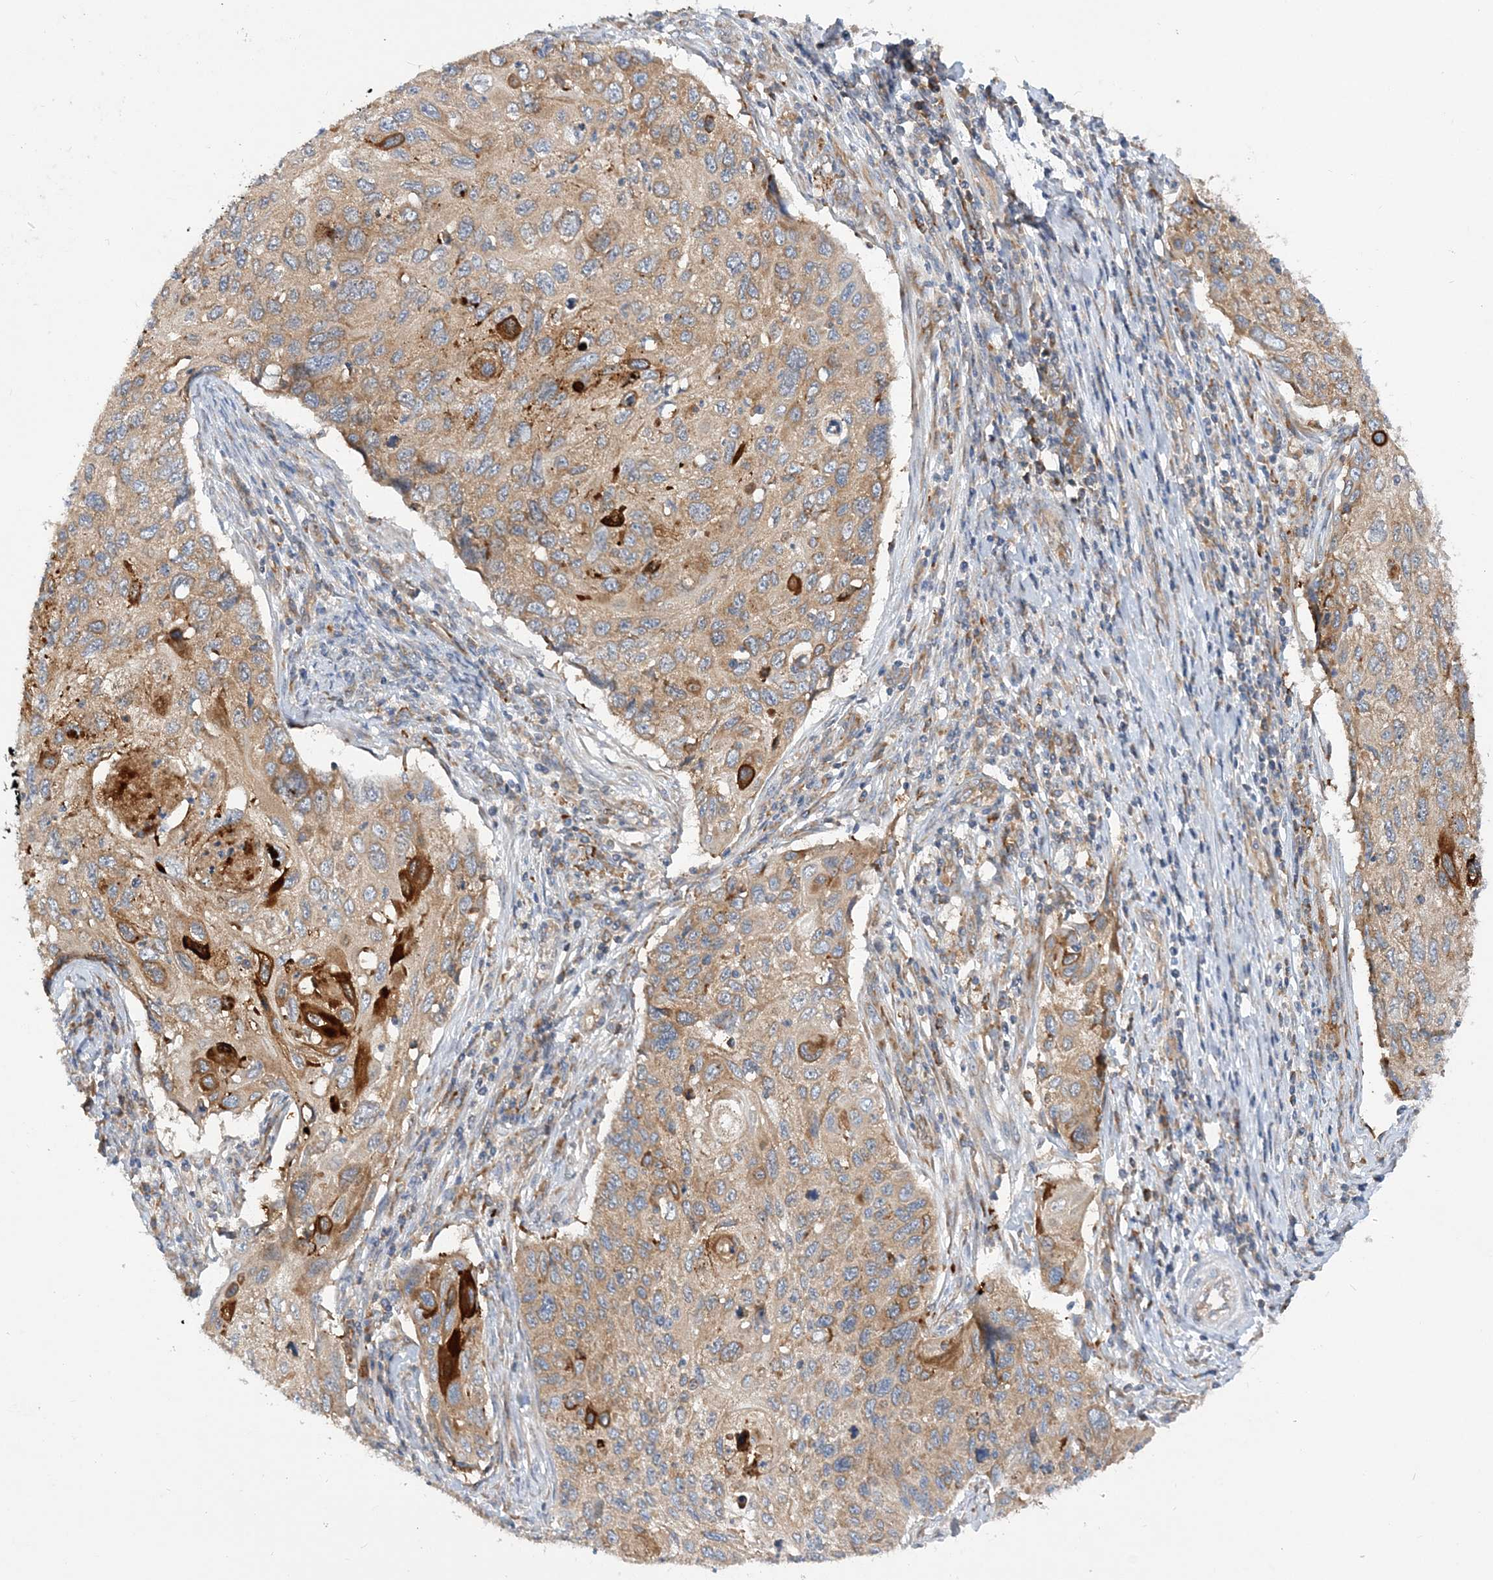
{"staining": {"intensity": "moderate", "quantity": ">75%", "location": "cytoplasmic/membranous"}, "tissue": "cervical cancer", "cell_type": "Tumor cells", "image_type": "cancer", "snomed": [{"axis": "morphology", "description": "Squamous cell carcinoma, NOS"}, {"axis": "topography", "description": "Cervix"}], "caption": "Cervical cancer (squamous cell carcinoma) stained for a protein exhibits moderate cytoplasmic/membranous positivity in tumor cells.", "gene": "LARP4B", "patient": {"sex": "female", "age": 70}}